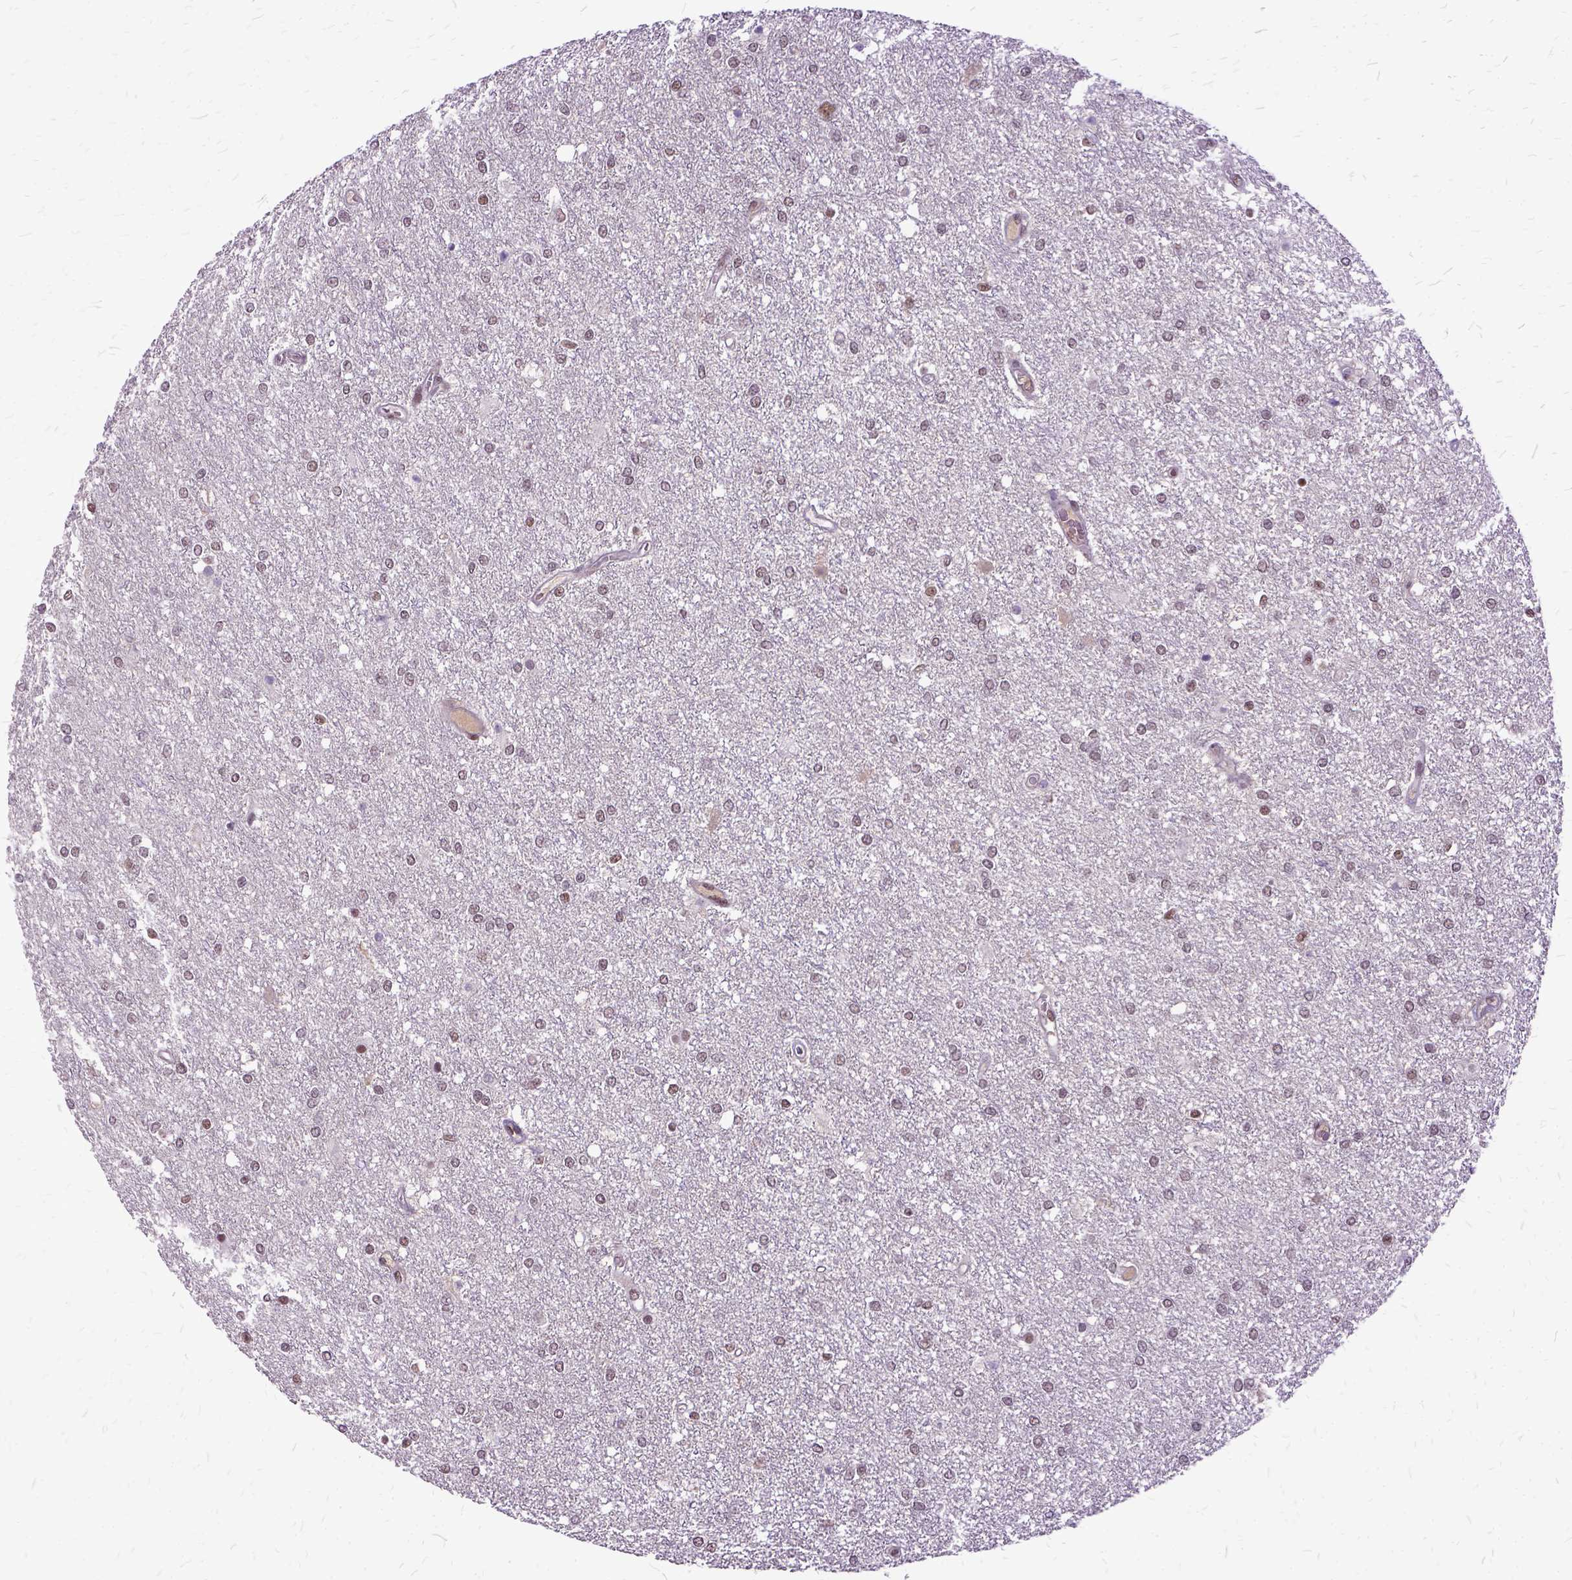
{"staining": {"intensity": "weak", "quantity": "25%-75%", "location": "nuclear"}, "tissue": "glioma", "cell_type": "Tumor cells", "image_type": "cancer", "snomed": [{"axis": "morphology", "description": "Glioma, malignant, High grade"}, {"axis": "topography", "description": "Brain"}], "caption": "DAB immunohistochemical staining of malignant glioma (high-grade) displays weak nuclear protein positivity in about 25%-75% of tumor cells.", "gene": "SETD1A", "patient": {"sex": "female", "age": 61}}